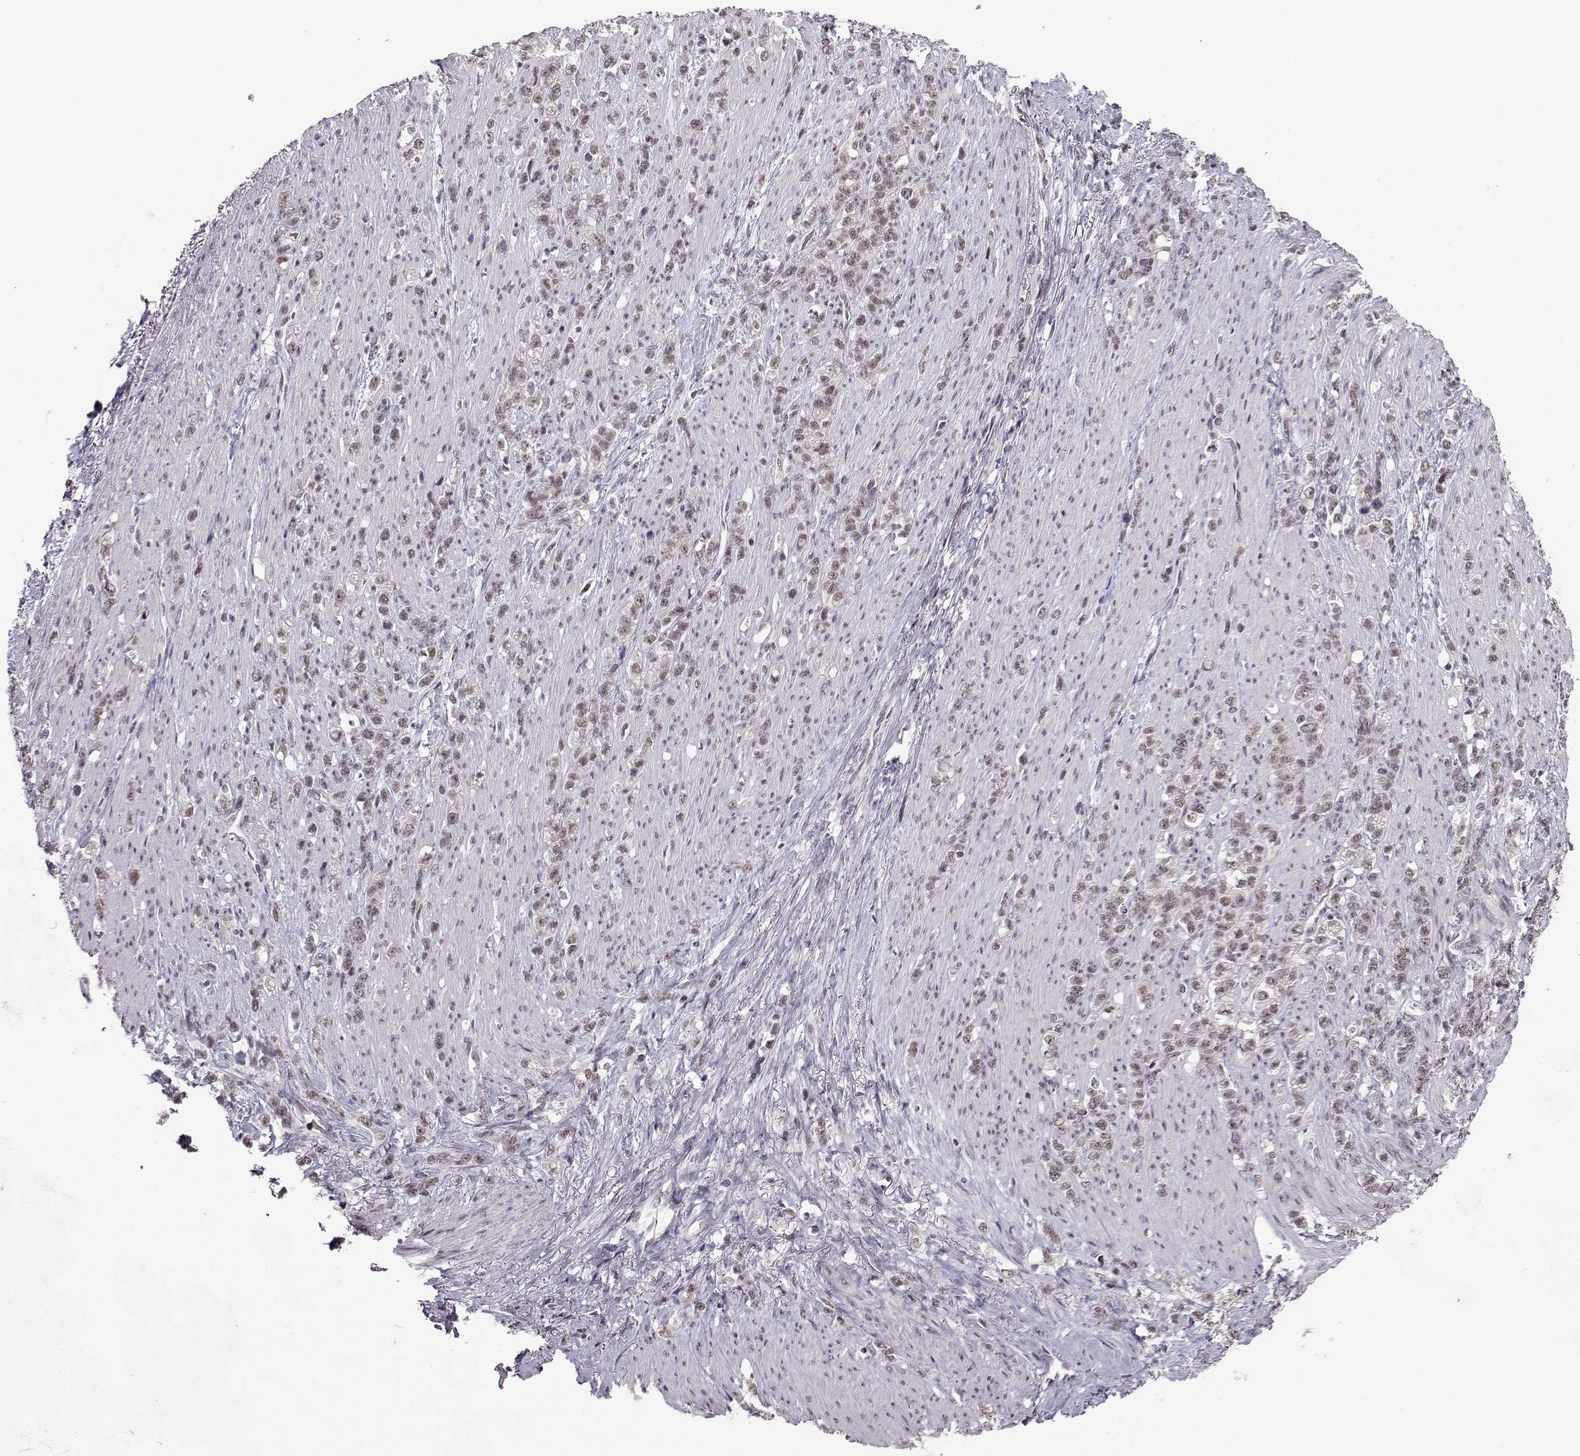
{"staining": {"intensity": "weak", "quantity": "25%-75%", "location": "nuclear"}, "tissue": "stomach cancer", "cell_type": "Tumor cells", "image_type": "cancer", "snomed": [{"axis": "morphology", "description": "Adenocarcinoma, NOS"}, {"axis": "topography", "description": "Stomach, lower"}], "caption": "A photomicrograph of human stomach cancer (adenocarcinoma) stained for a protein shows weak nuclear brown staining in tumor cells.", "gene": "LIN28A", "patient": {"sex": "male", "age": 88}}